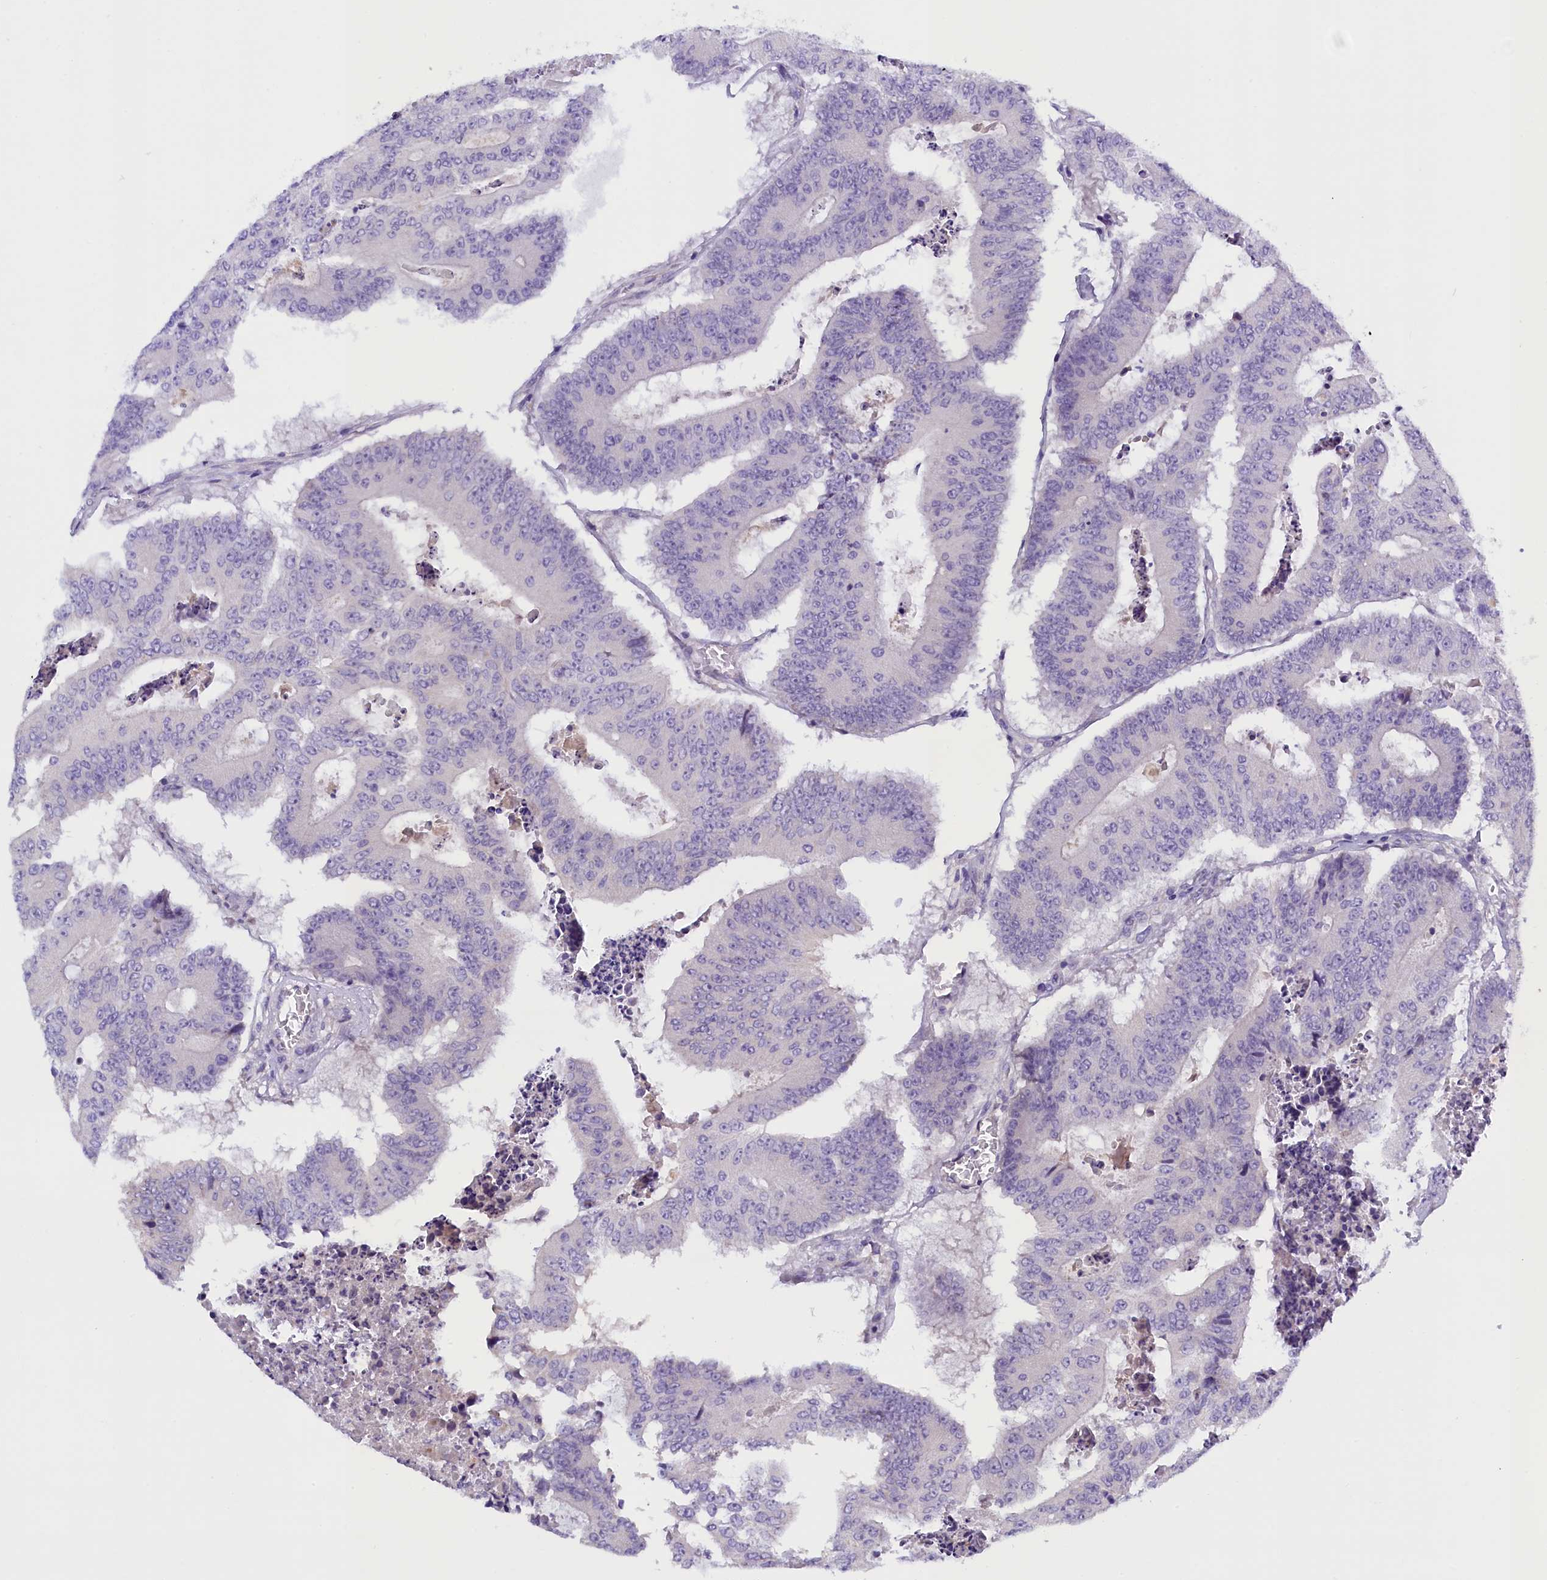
{"staining": {"intensity": "negative", "quantity": "none", "location": "none"}, "tissue": "colorectal cancer", "cell_type": "Tumor cells", "image_type": "cancer", "snomed": [{"axis": "morphology", "description": "Adenocarcinoma, NOS"}, {"axis": "topography", "description": "Colon"}], "caption": "Immunohistochemistry of human colorectal adenocarcinoma shows no positivity in tumor cells.", "gene": "RTTN", "patient": {"sex": "male", "age": 87}}